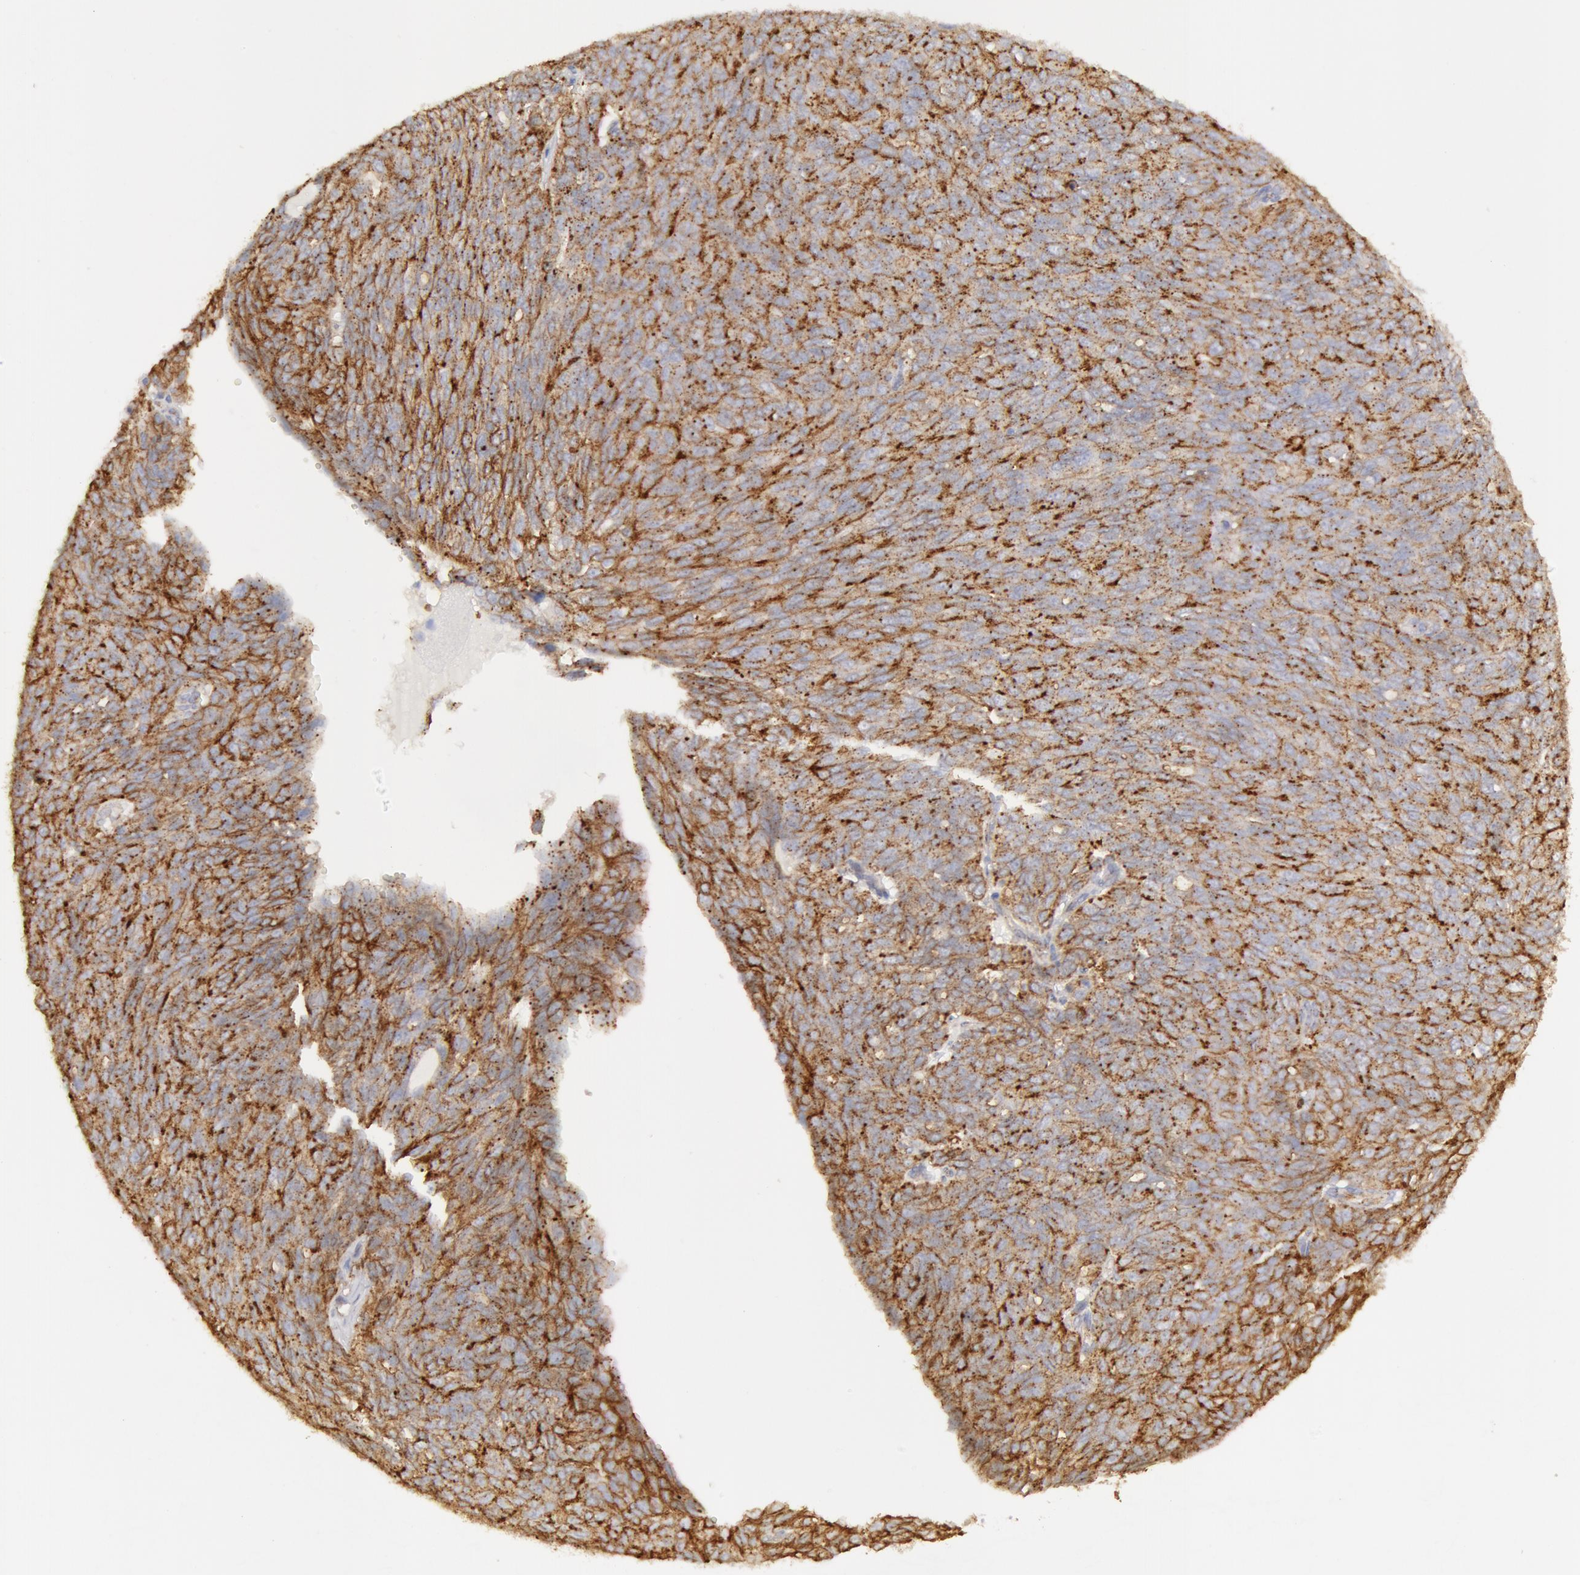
{"staining": {"intensity": "moderate", "quantity": ">75%", "location": "cytoplasmic/membranous"}, "tissue": "ovarian cancer", "cell_type": "Tumor cells", "image_type": "cancer", "snomed": [{"axis": "morphology", "description": "Carcinoma, endometroid"}, {"axis": "topography", "description": "Ovary"}], "caption": "Moderate cytoplasmic/membranous expression for a protein is seen in approximately >75% of tumor cells of ovarian endometroid carcinoma using immunohistochemistry (IHC).", "gene": "FLOT2", "patient": {"sex": "female", "age": 60}}